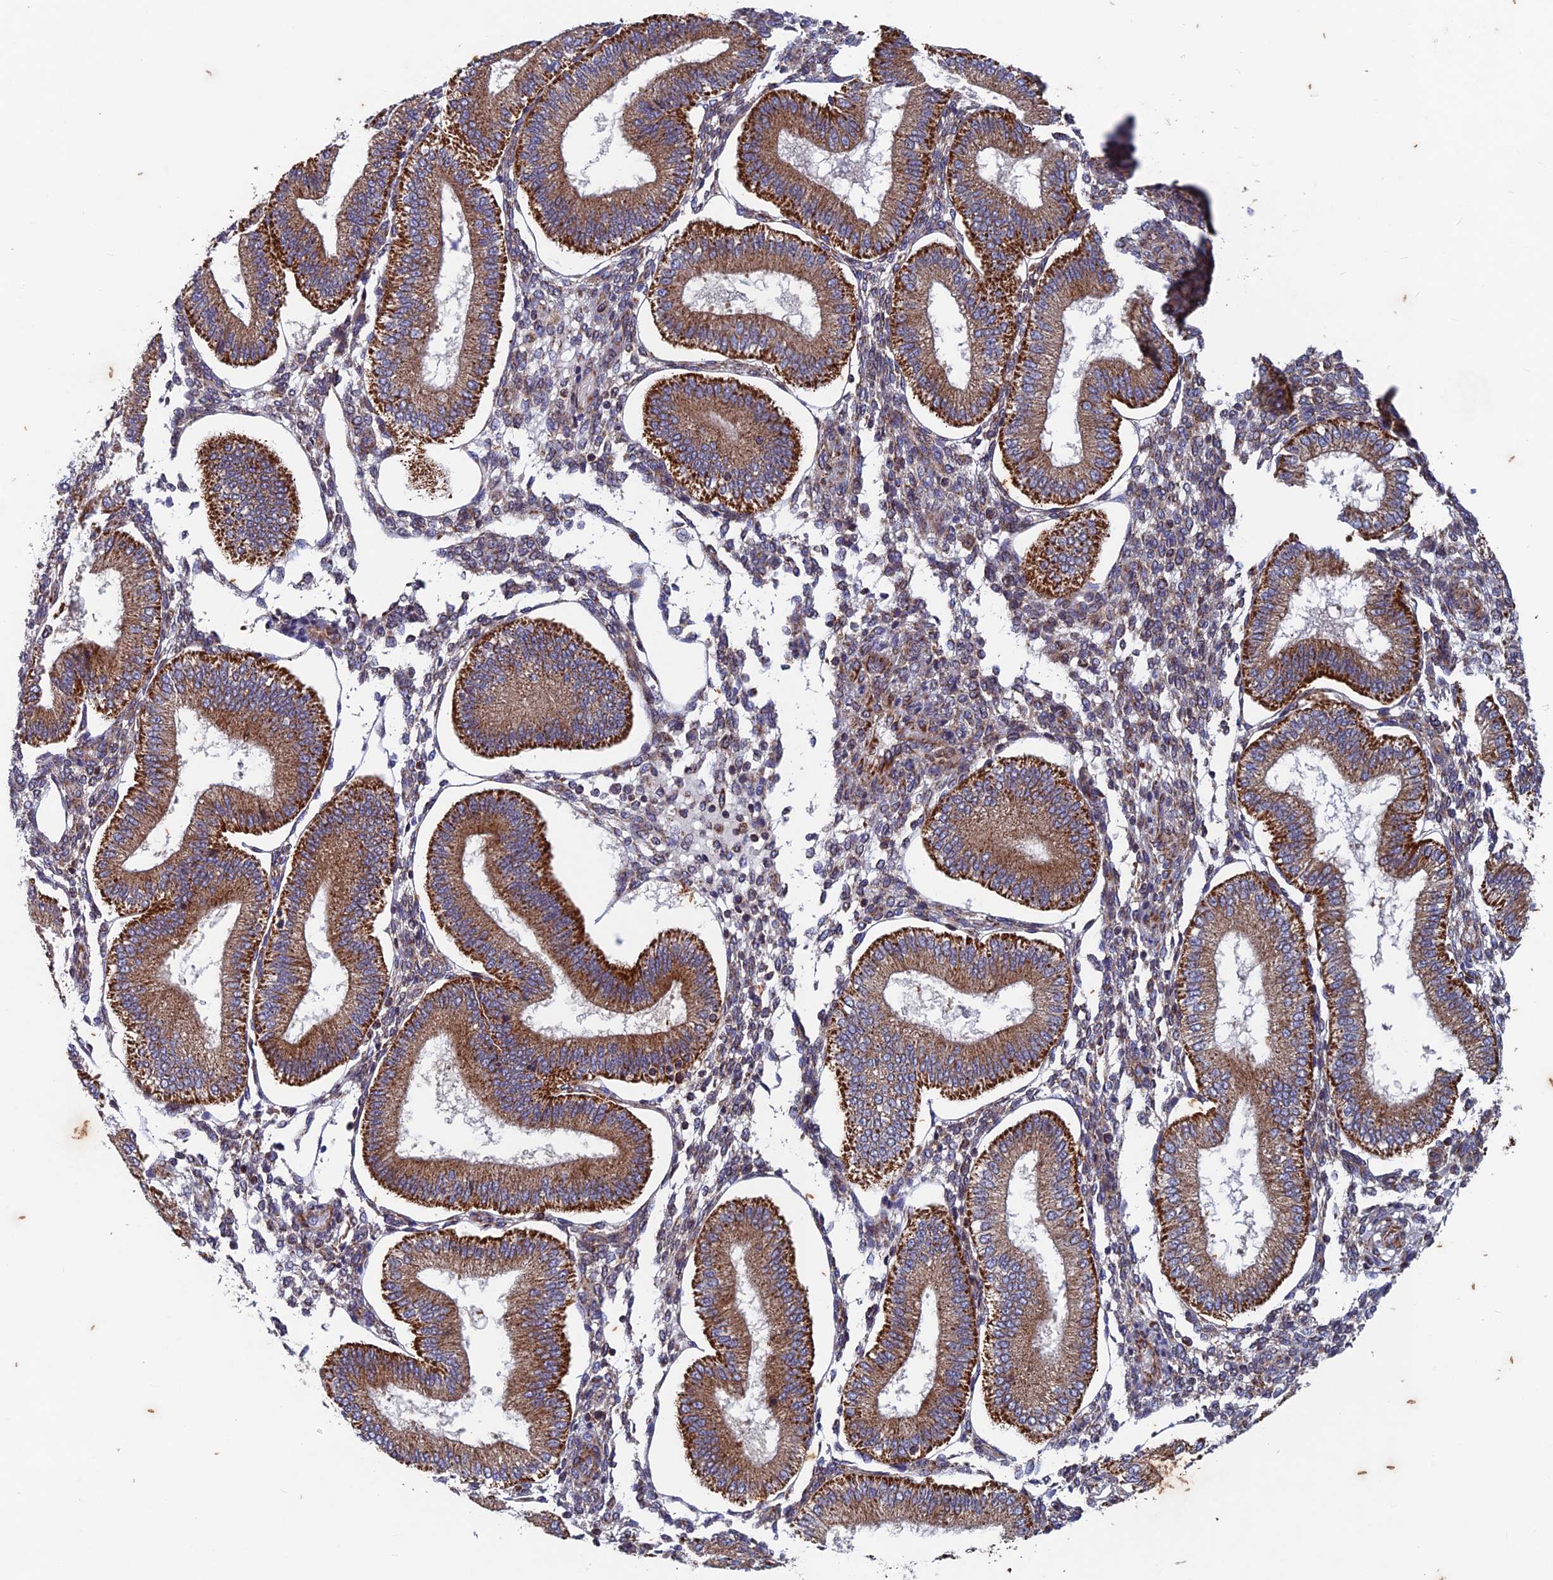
{"staining": {"intensity": "moderate", "quantity": "25%-75%", "location": "cytoplasmic/membranous"}, "tissue": "endometrium", "cell_type": "Cells in endometrial stroma", "image_type": "normal", "snomed": [{"axis": "morphology", "description": "Normal tissue, NOS"}, {"axis": "topography", "description": "Endometrium"}], "caption": "DAB (3,3'-diaminobenzidine) immunohistochemical staining of unremarkable human endometrium demonstrates moderate cytoplasmic/membranous protein expression in approximately 25%-75% of cells in endometrial stroma.", "gene": "AP4S1", "patient": {"sex": "female", "age": 39}}